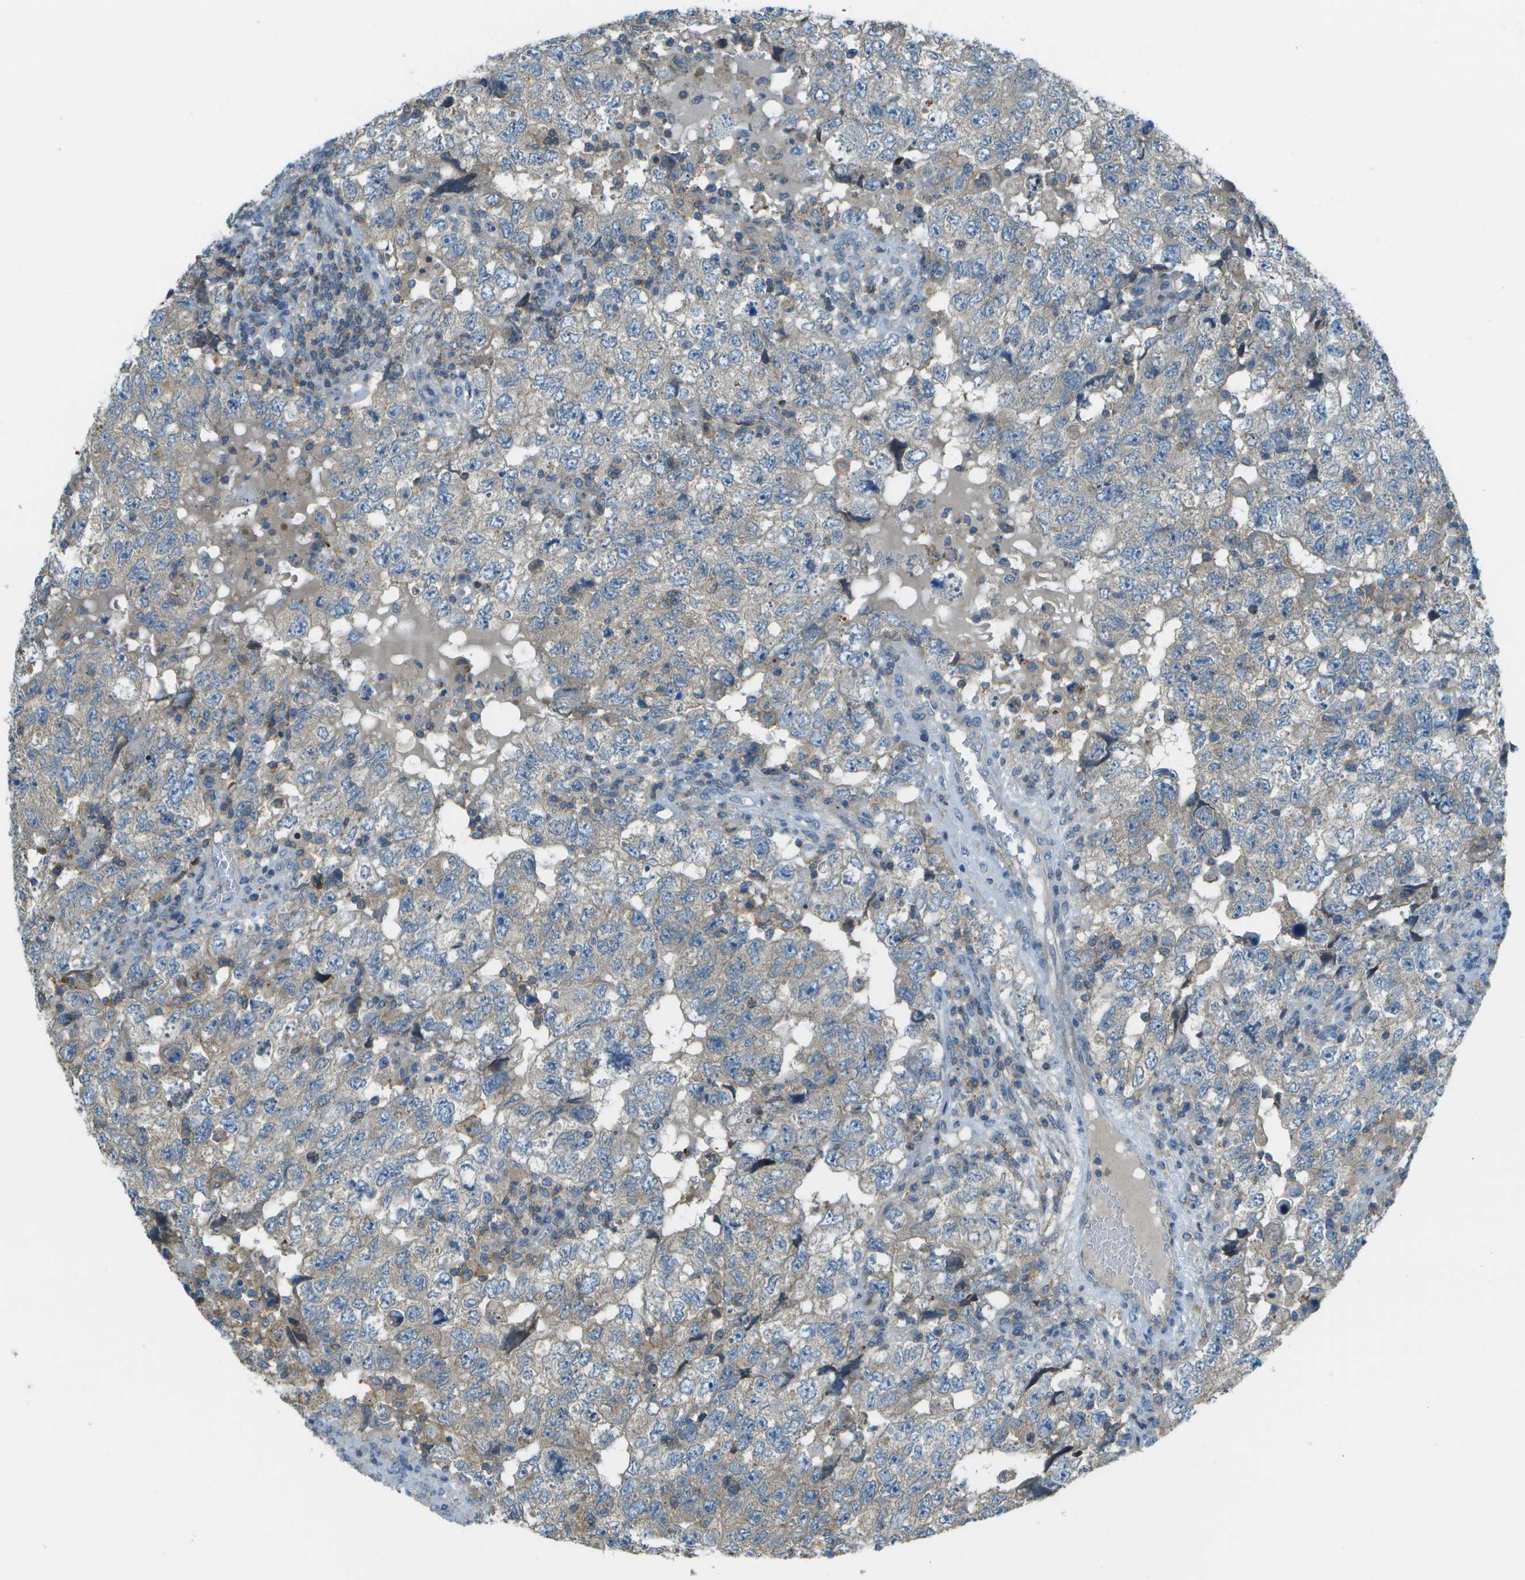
{"staining": {"intensity": "moderate", "quantity": "25%-75%", "location": "cytoplasmic/membranous"}, "tissue": "testis cancer", "cell_type": "Tumor cells", "image_type": "cancer", "snomed": [{"axis": "morphology", "description": "Seminoma, NOS"}, {"axis": "topography", "description": "Testis"}], "caption": "IHC staining of seminoma (testis), which demonstrates medium levels of moderate cytoplasmic/membranous staining in about 25%-75% of tumor cells indicating moderate cytoplasmic/membranous protein positivity. The staining was performed using DAB (brown) for protein detection and nuclei were counterstained in hematoxylin (blue).", "gene": "LRRC66", "patient": {"sex": "male", "age": 22}}